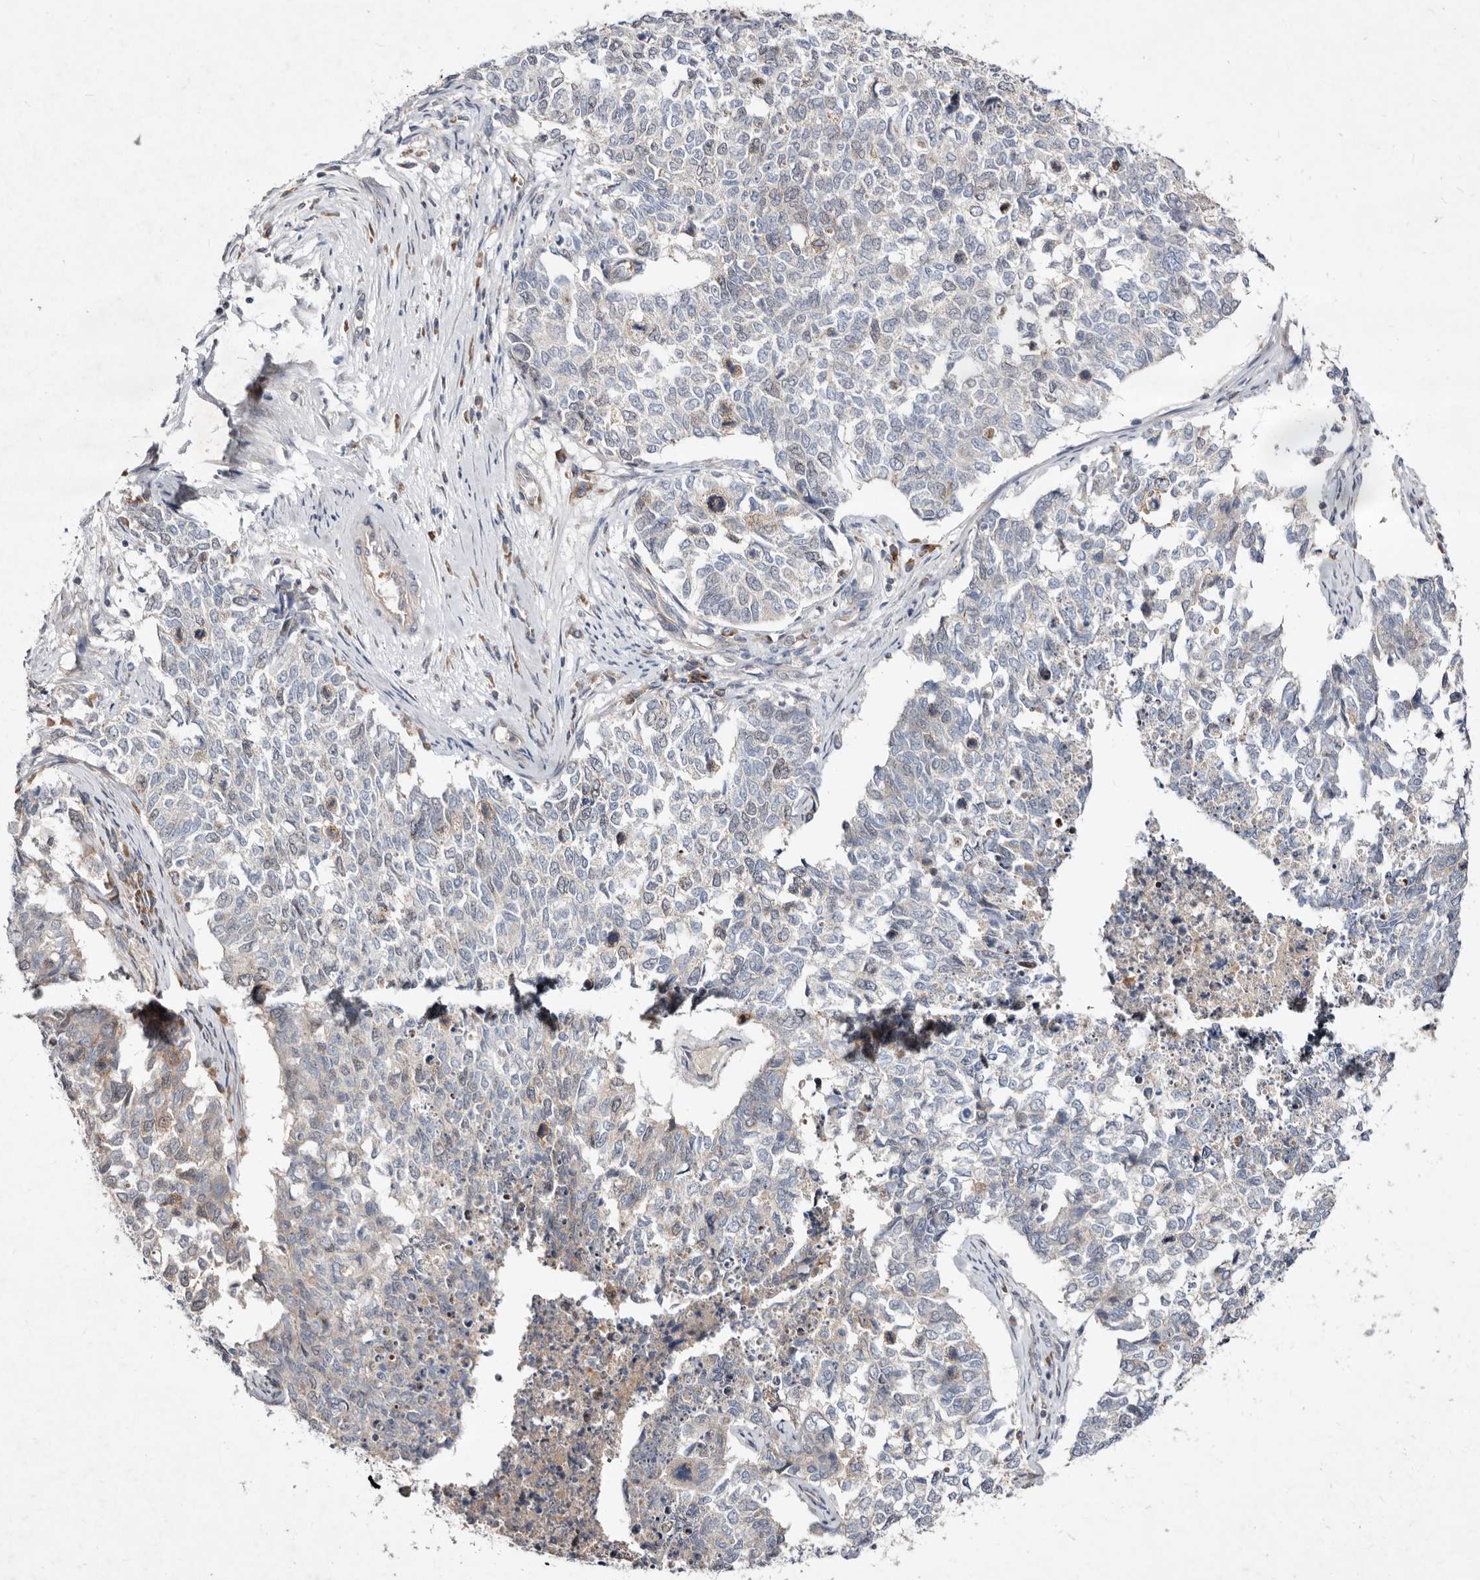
{"staining": {"intensity": "negative", "quantity": "none", "location": "none"}, "tissue": "cervical cancer", "cell_type": "Tumor cells", "image_type": "cancer", "snomed": [{"axis": "morphology", "description": "Squamous cell carcinoma, NOS"}, {"axis": "topography", "description": "Cervix"}], "caption": "Tumor cells show no significant positivity in cervical cancer.", "gene": "SLC25A20", "patient": {"sex": "female", "age": 63}}